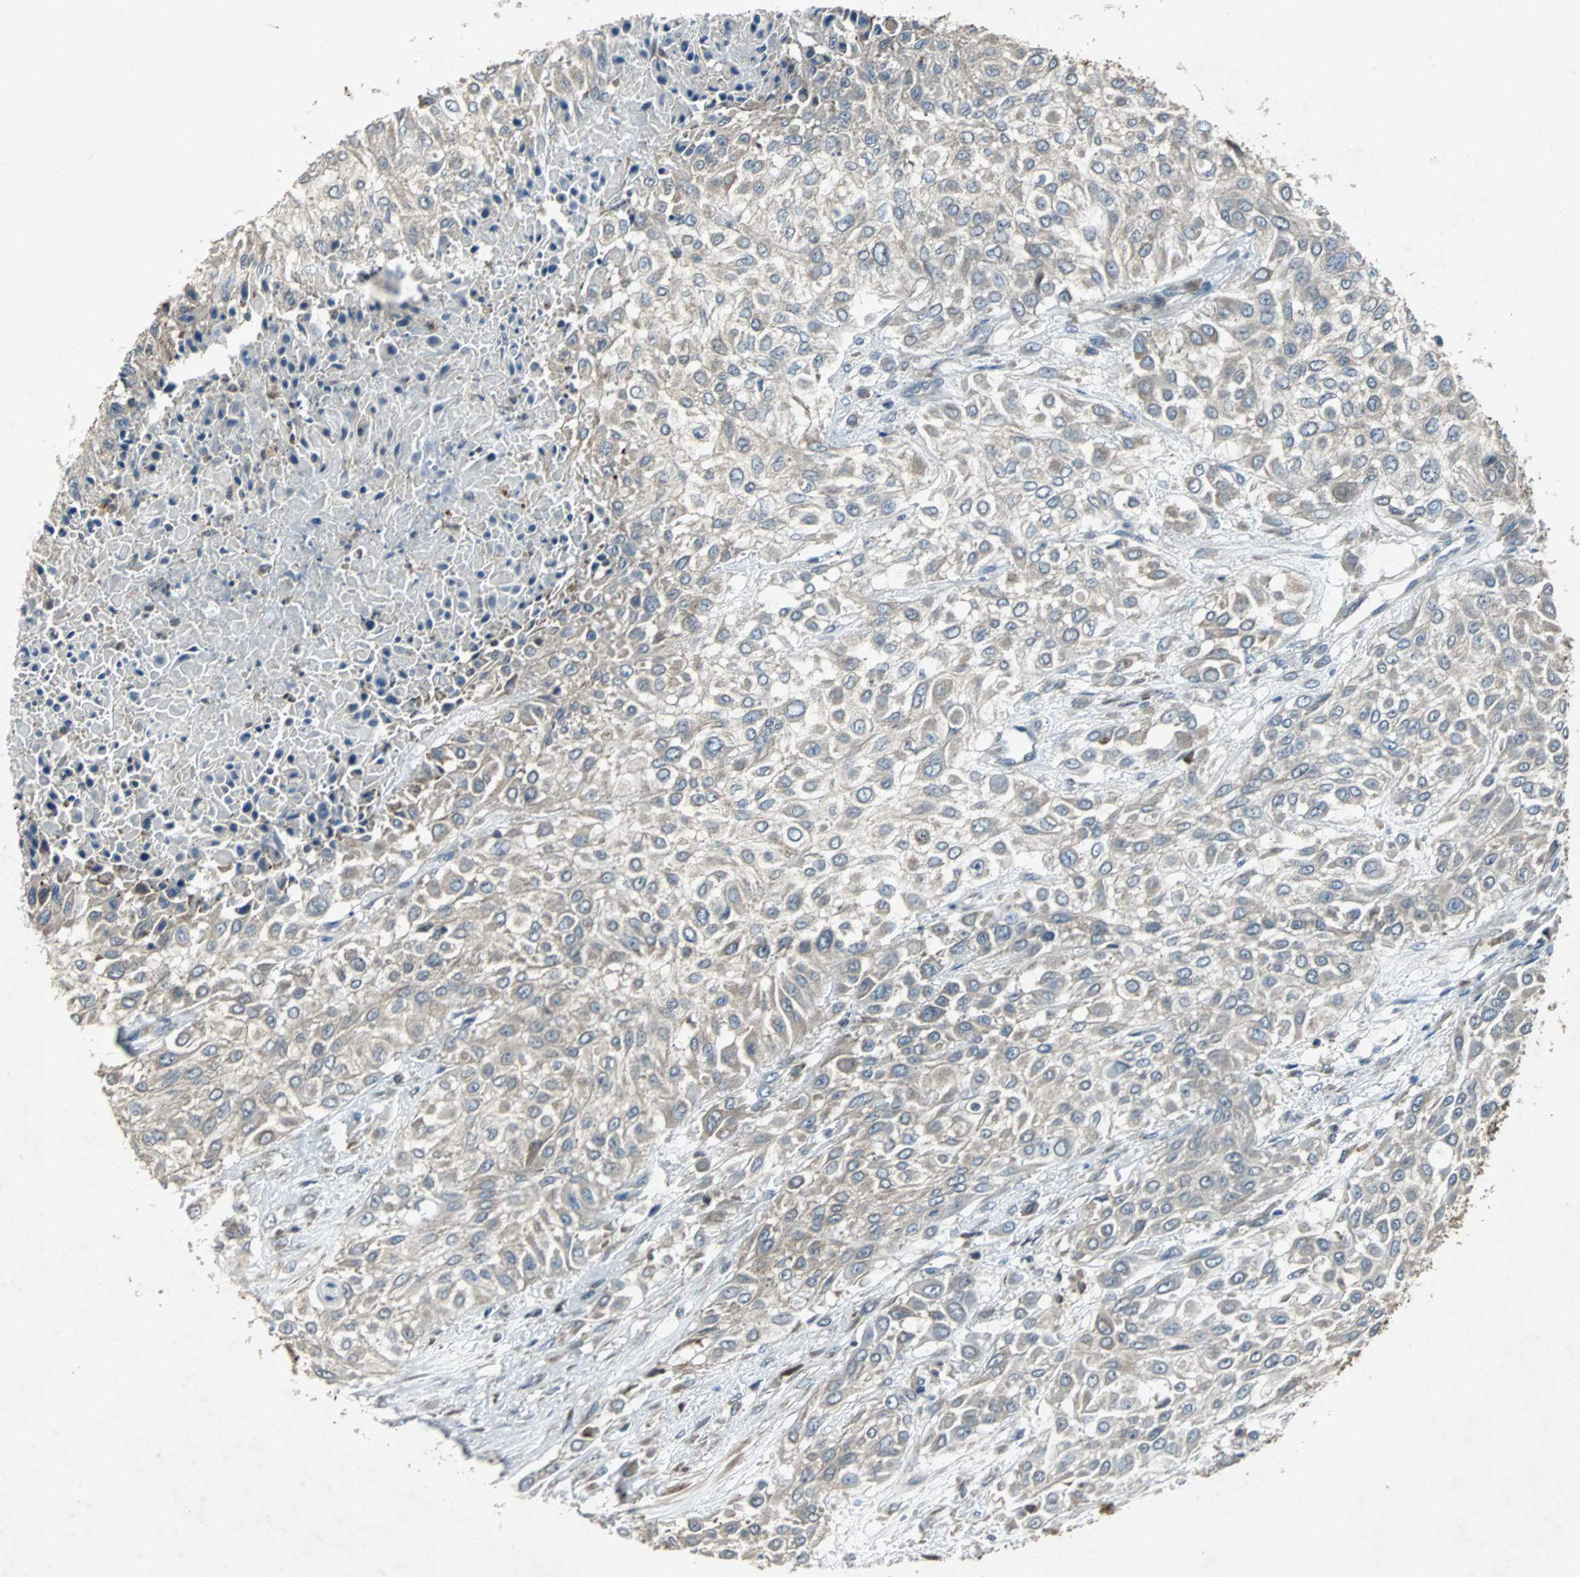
{"staining": {"intensity": "weak", "quantity": "25%-75%", "location": "cytoplasmic/membranous"}, "tissue": "urothelial cancer", "cell_type": "Tumor cells", "image_type": "cancer", "snomed": [{"axis": "morphology", "description": "Urothelial carcinoma, High grade"}, {"axis": "topography", "description": "Urinary bladder"}], "caption": "Immunohistochemistry staining of urothelial cancer, which exhibits low levels of weak cytoplasmic/membranous staining in approximately 25%-75% of tumor cells indicating weak cytoplasmic/membranous protein positivity. The staining was performed using DAB (3,3'-diaminobenzidine) (brown) for protein detection and nuclei were counterstained in hematoxylin (blue).", "gene": "SOS1", "patient": {"sex": "male", "age": 57}}